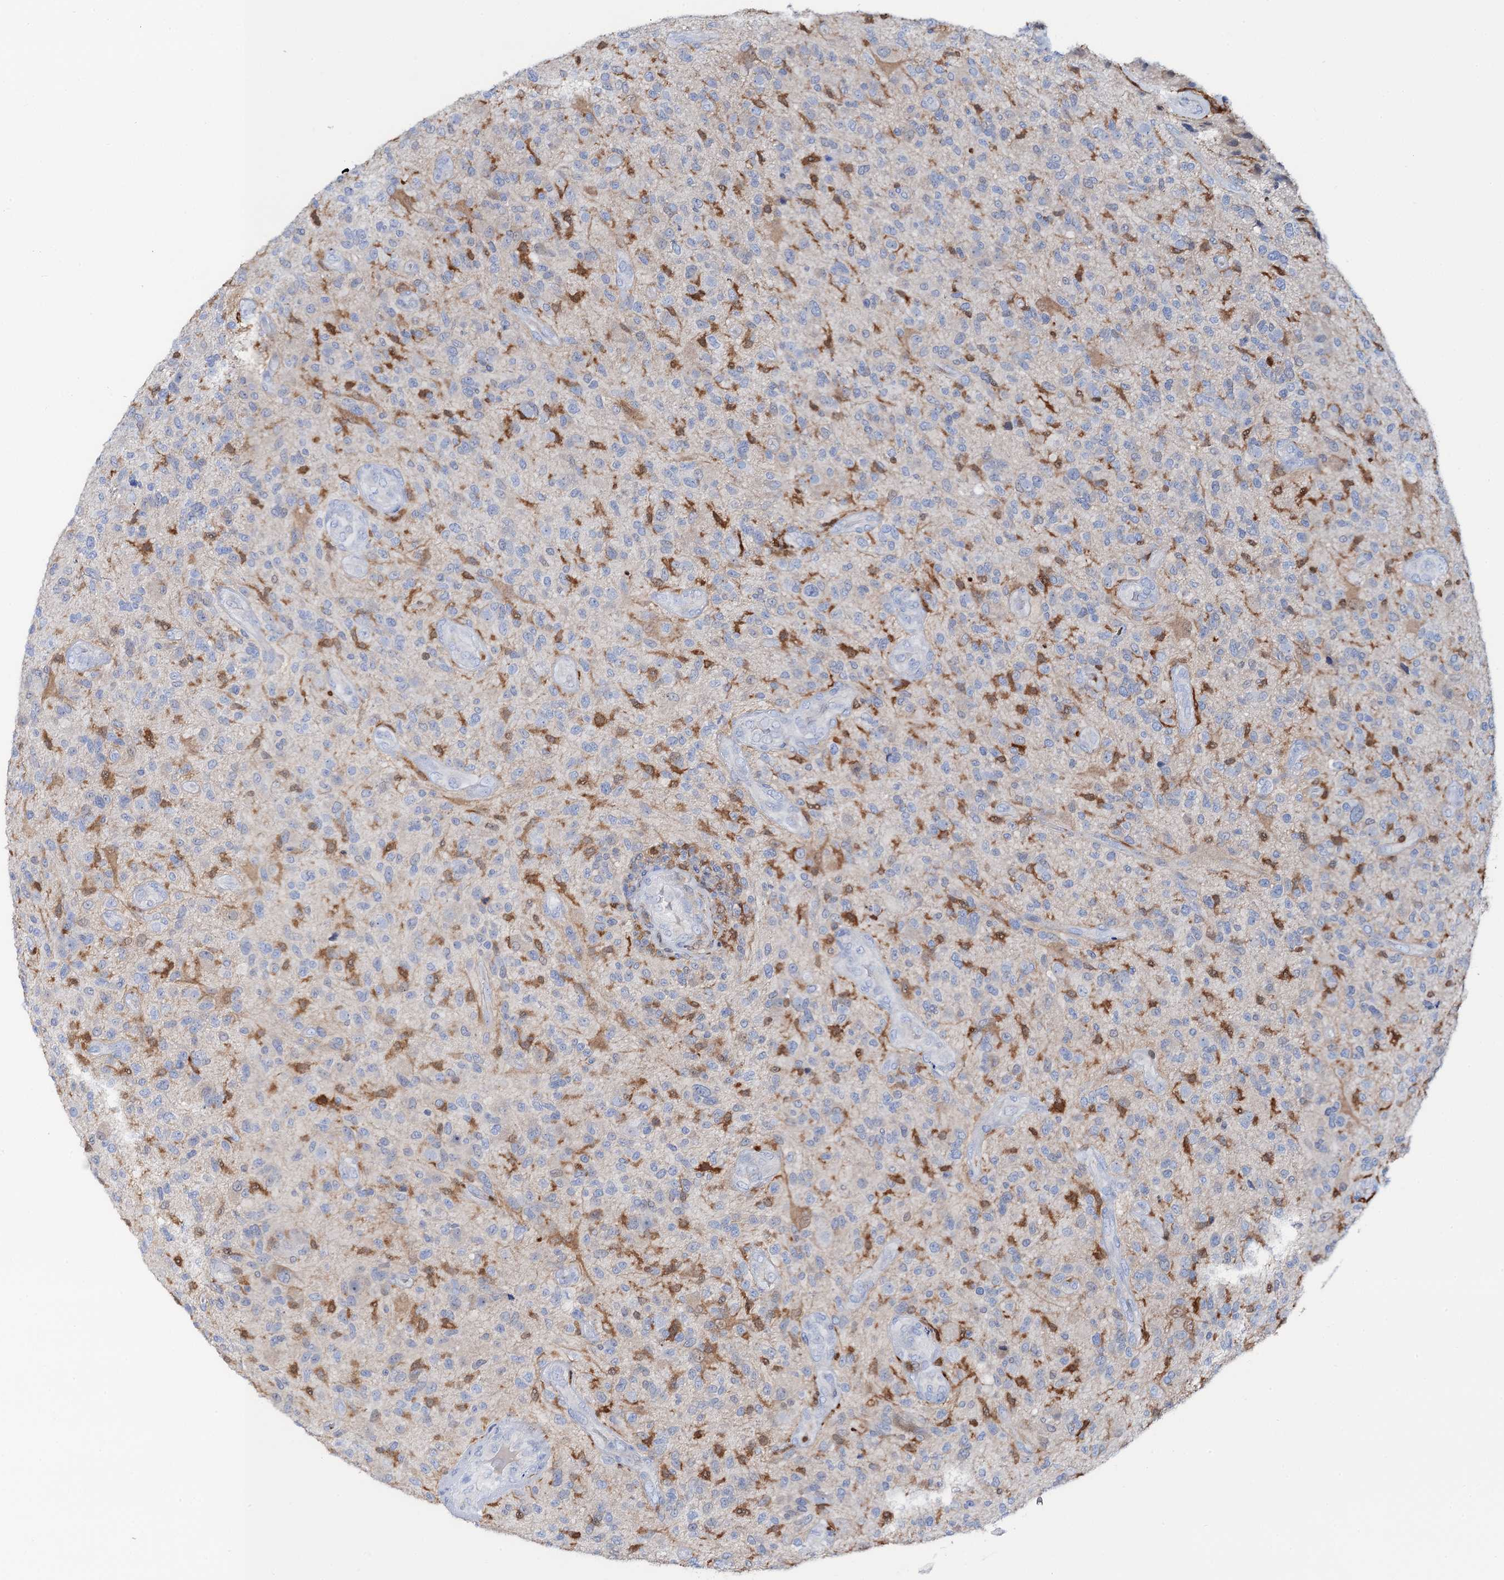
{"staining": {"intensity": "negative", "quantity": "none", "location": "none"}, "tissue": "glioma", "cell_type": "Tumor cells", "image_type": "cancer", "snomed": [{"axis": "morphology", "description": "Glioma, malignant, High grade"}, {"axis": "topography", "description": "Brain"}], "caption": "High-grade glioma (malignant) was stained to show a protein in brown. There is no significant positivity in tumor cells. The staining was performed using DAB to visualize the protein expression in brown, while the nuclei were stained in blue with hematoxylin (Magnification: 20x).", "gene": "FAH", "patient": {"sex": "male", "age": 47}}